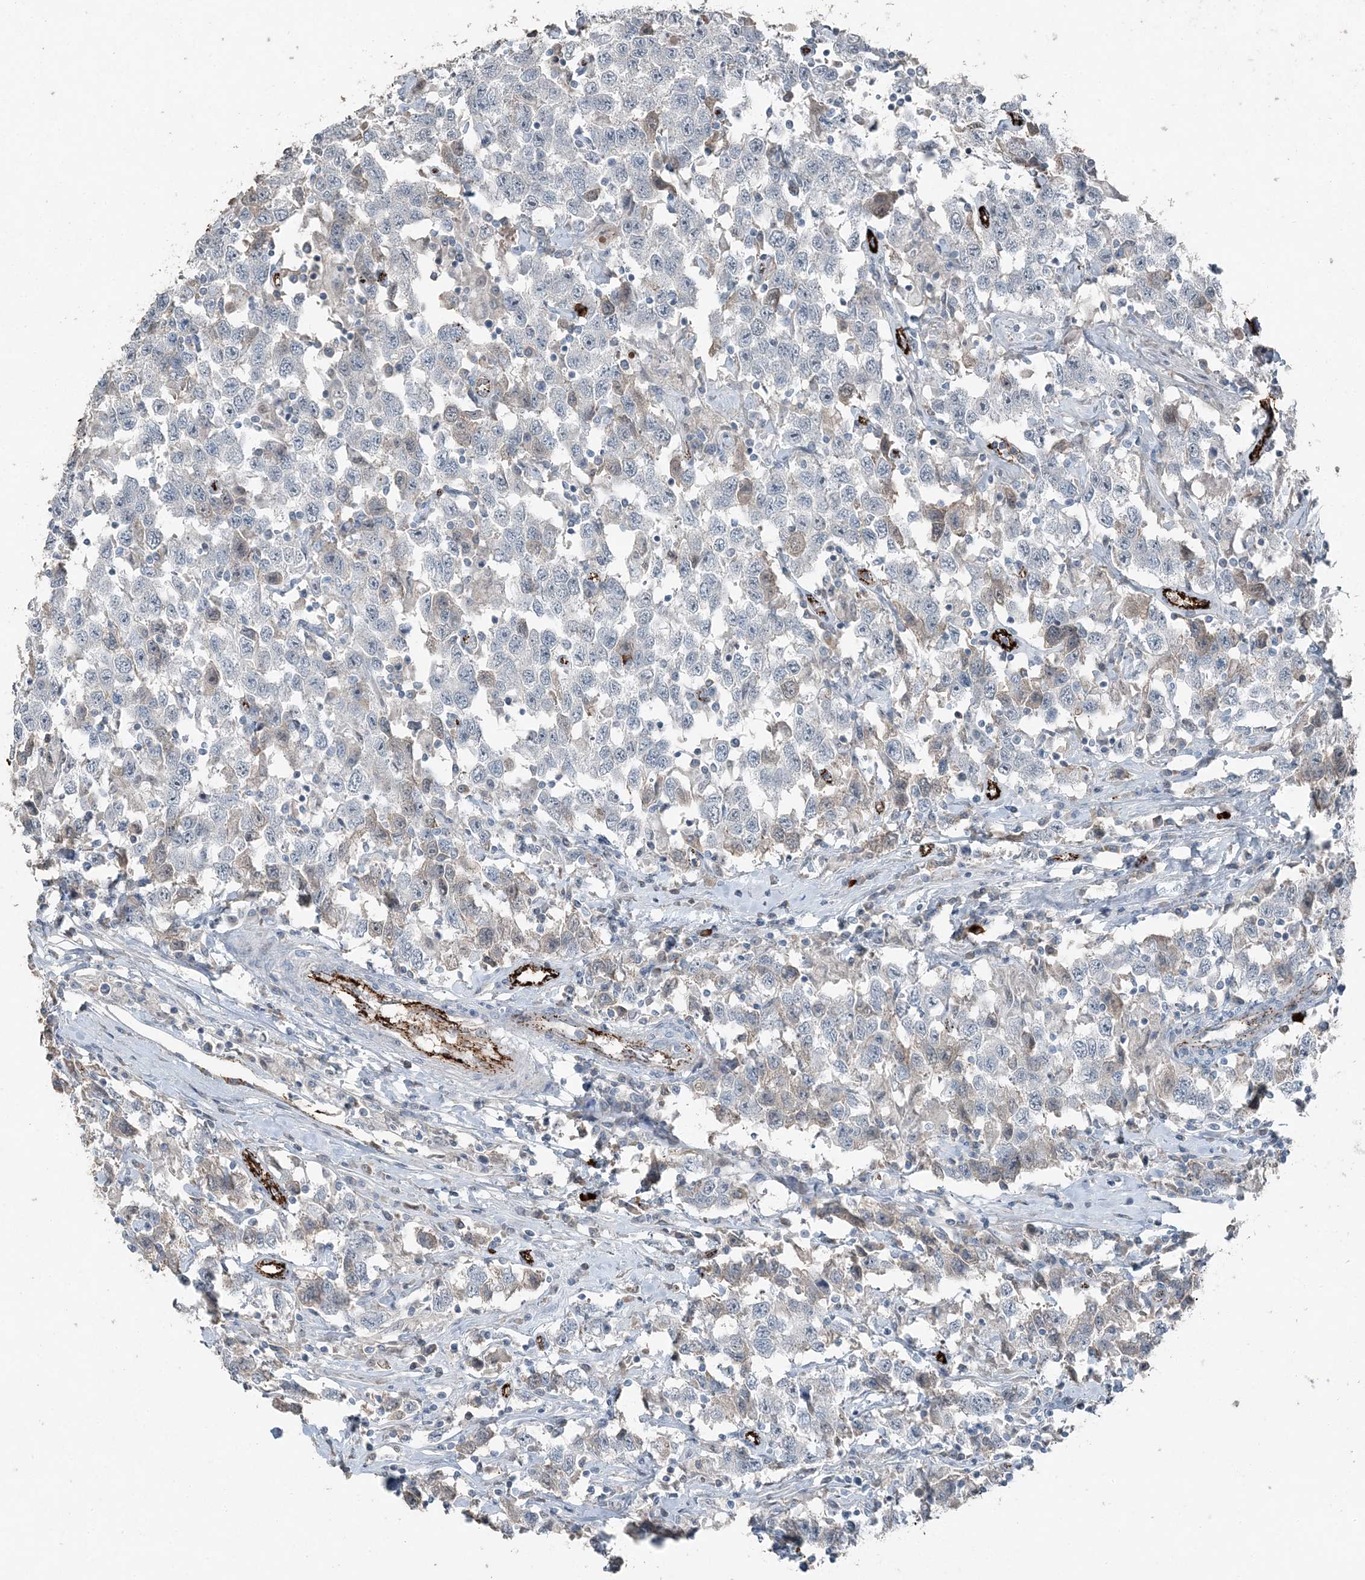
{"staining": {"intensity": "negative", "quantity": "none", "location": "none"}, "tissue": "testis cancer", "cell_type": "Tumor cells", "image_type": "cancer", "snomed": [{"axis": "morphology", "description": "Seminoma, NOS"}, {"axis": "topography", "description": "Testis"}], "caption": "Human seminoma (testis) stained for a protein using immunohistochemistry demonstrates no staining in tumor cells.", "gene": "ELOVL7", "patient": {"sex": "male", "age": 41}}